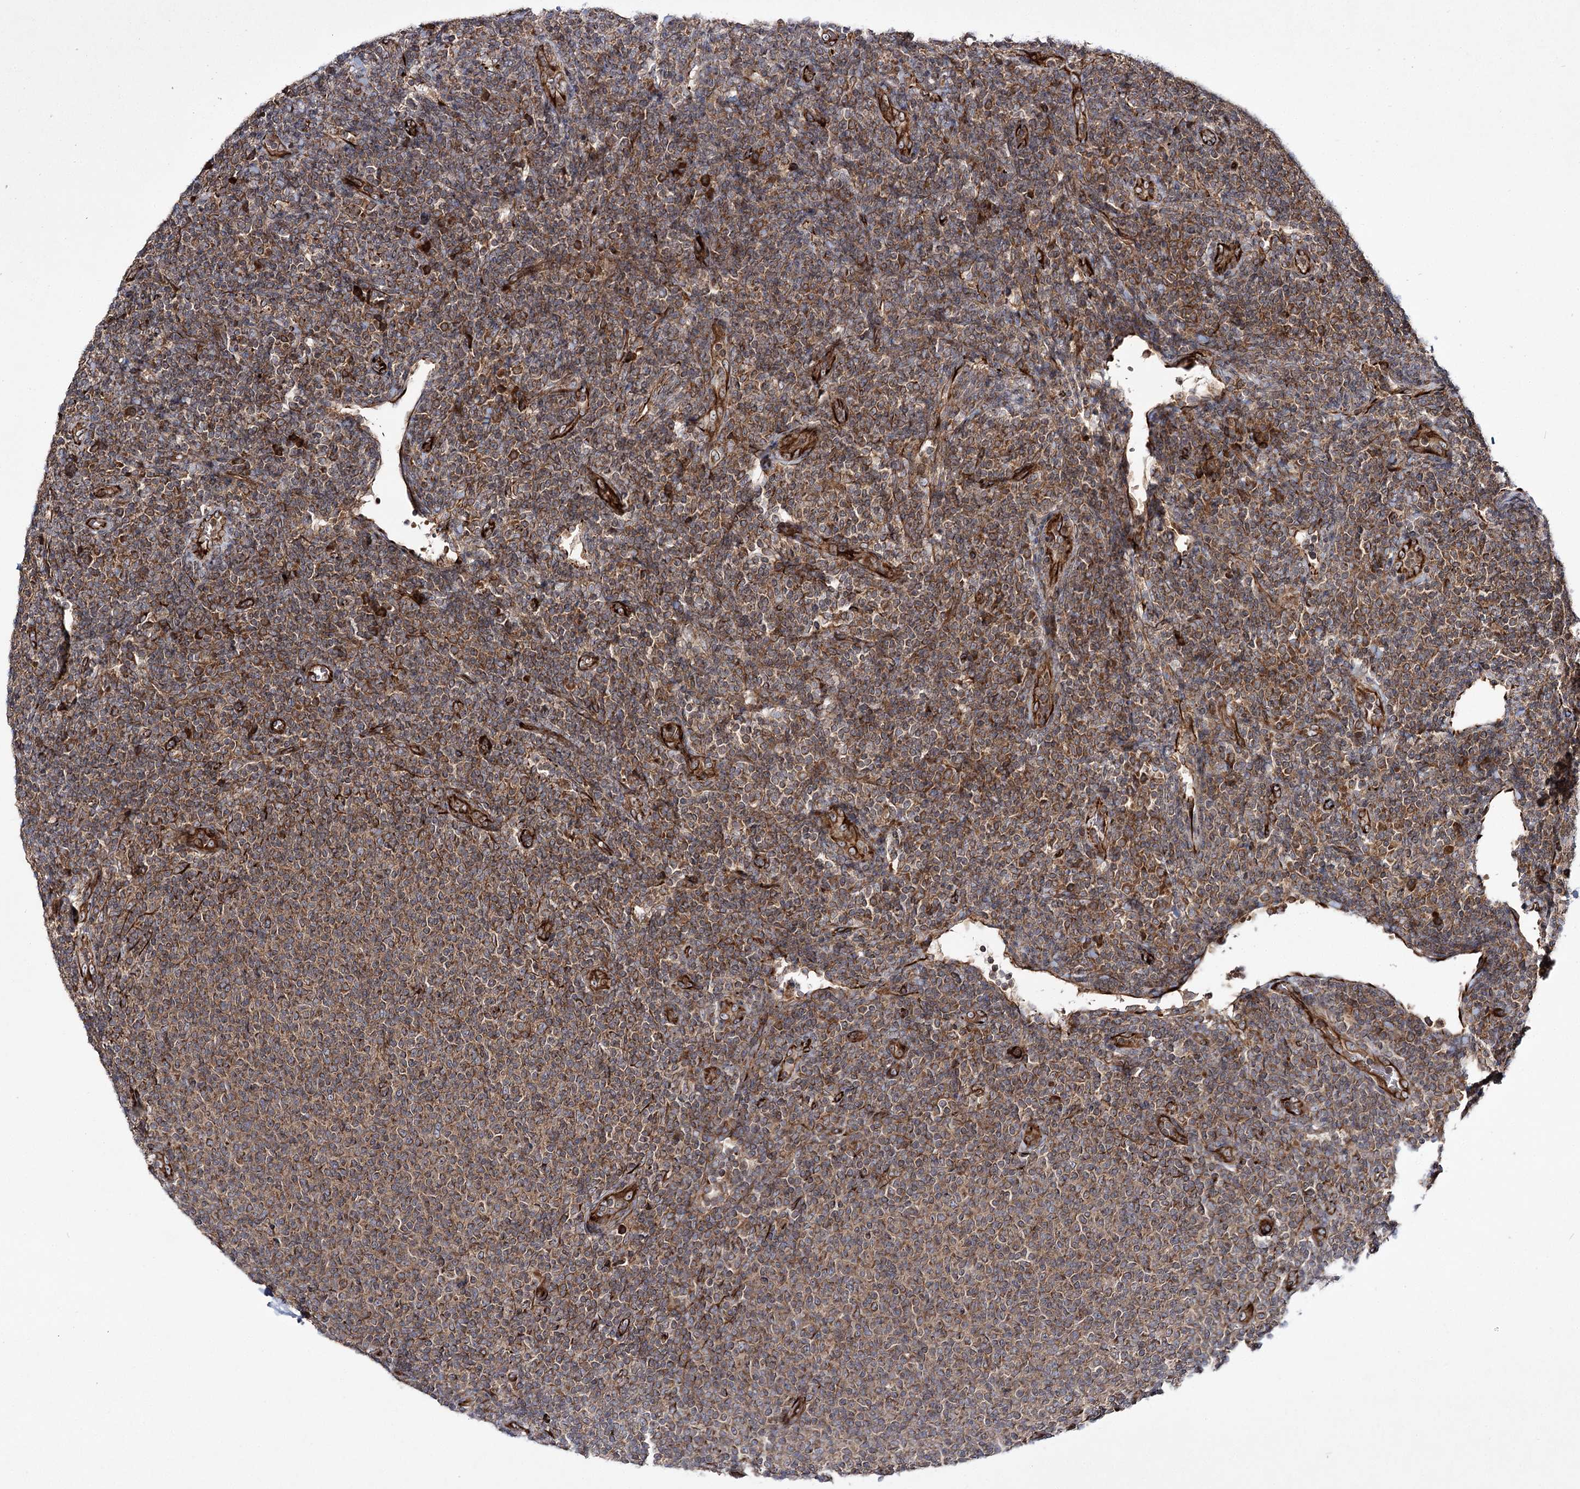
{"staining": {"intensity": "moderate", "quantity": ">75%", "location": "cytoplasmic/membranous"}, "tissue": "lymphoma", "cell_type": "Tumor cells", "image_type": "cancer", "snomed": [{"axis": "morphology", "description": "Malignant lymphoma, non-Hodgkin's type, Low grade"}, {"axis": "topography", "description": "Lymph node"}], "caption": "Protein expression analysis of lymphoma exhibits moderate cytoplasmic/membranous positivity in about >75% of tumor cells. (Stains: DAB (3,3'-diaminobenzidine) in brown, nuclei in blue, Microscopy: brightfield microscopy at high magnification).", "gene": "HECTD2", "patient": {"sex": "male", "age": 66}}